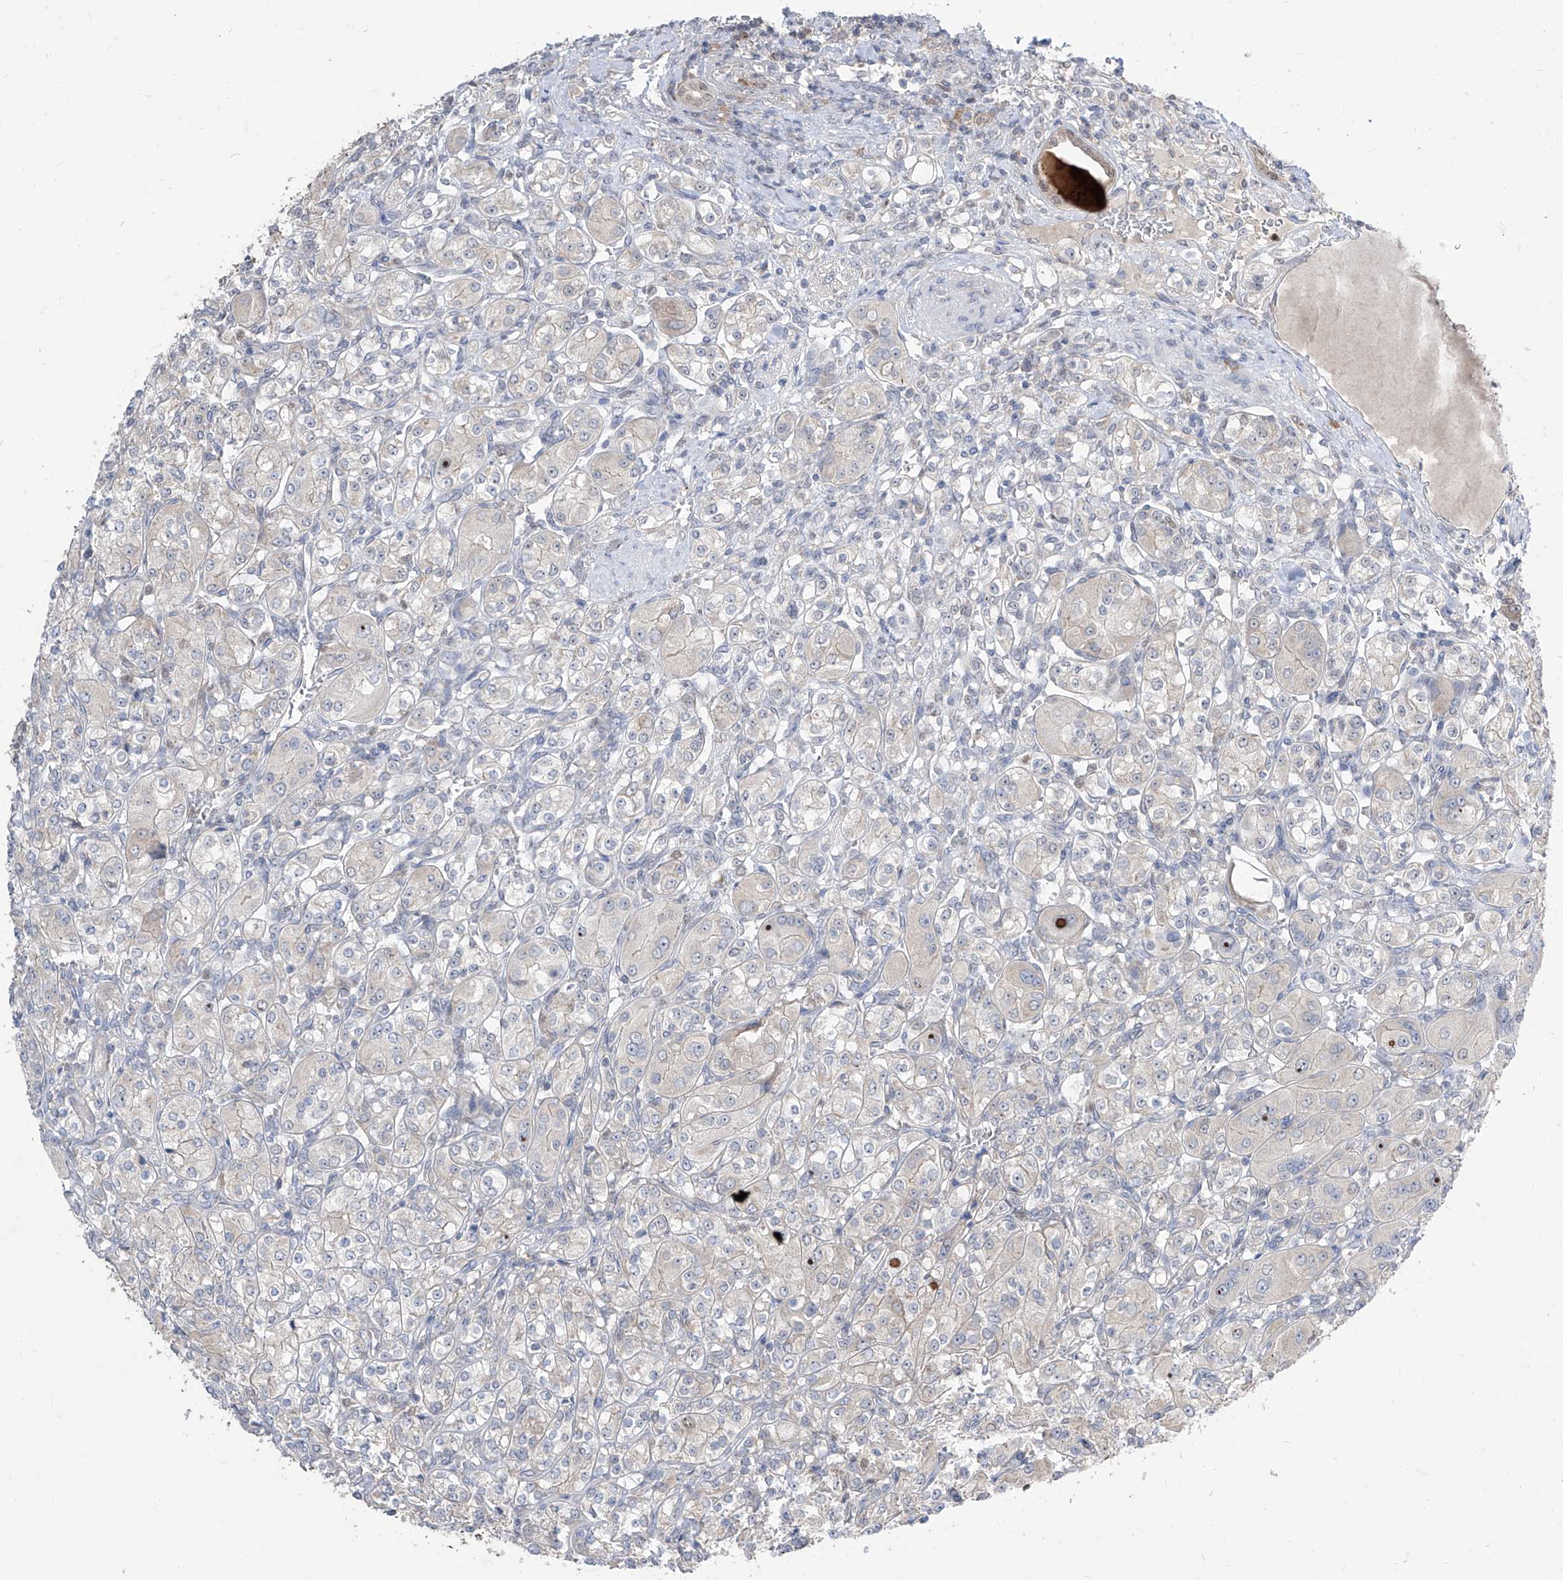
{"staining": {"intensity": "negative", "quantity": "none", "location": "none"}, "tissue": "renal cancer", "cell_type": "Tumor cells", "image_type": "cancer", "snomed": [{"axis": "morphology", "description": "Adenocarcinoma, NOS"}, {"axis": "topography", "description": "Kidney"}], "caption": "High magnification brightfield microscopy of adenocarcinoma (renal) stained with DAB (brown) and counterstained with hematoxylin (blue): tumor cells show no significant positivity.", "gene": "BROX", "patient": {"sex": "male", "age": 77}}